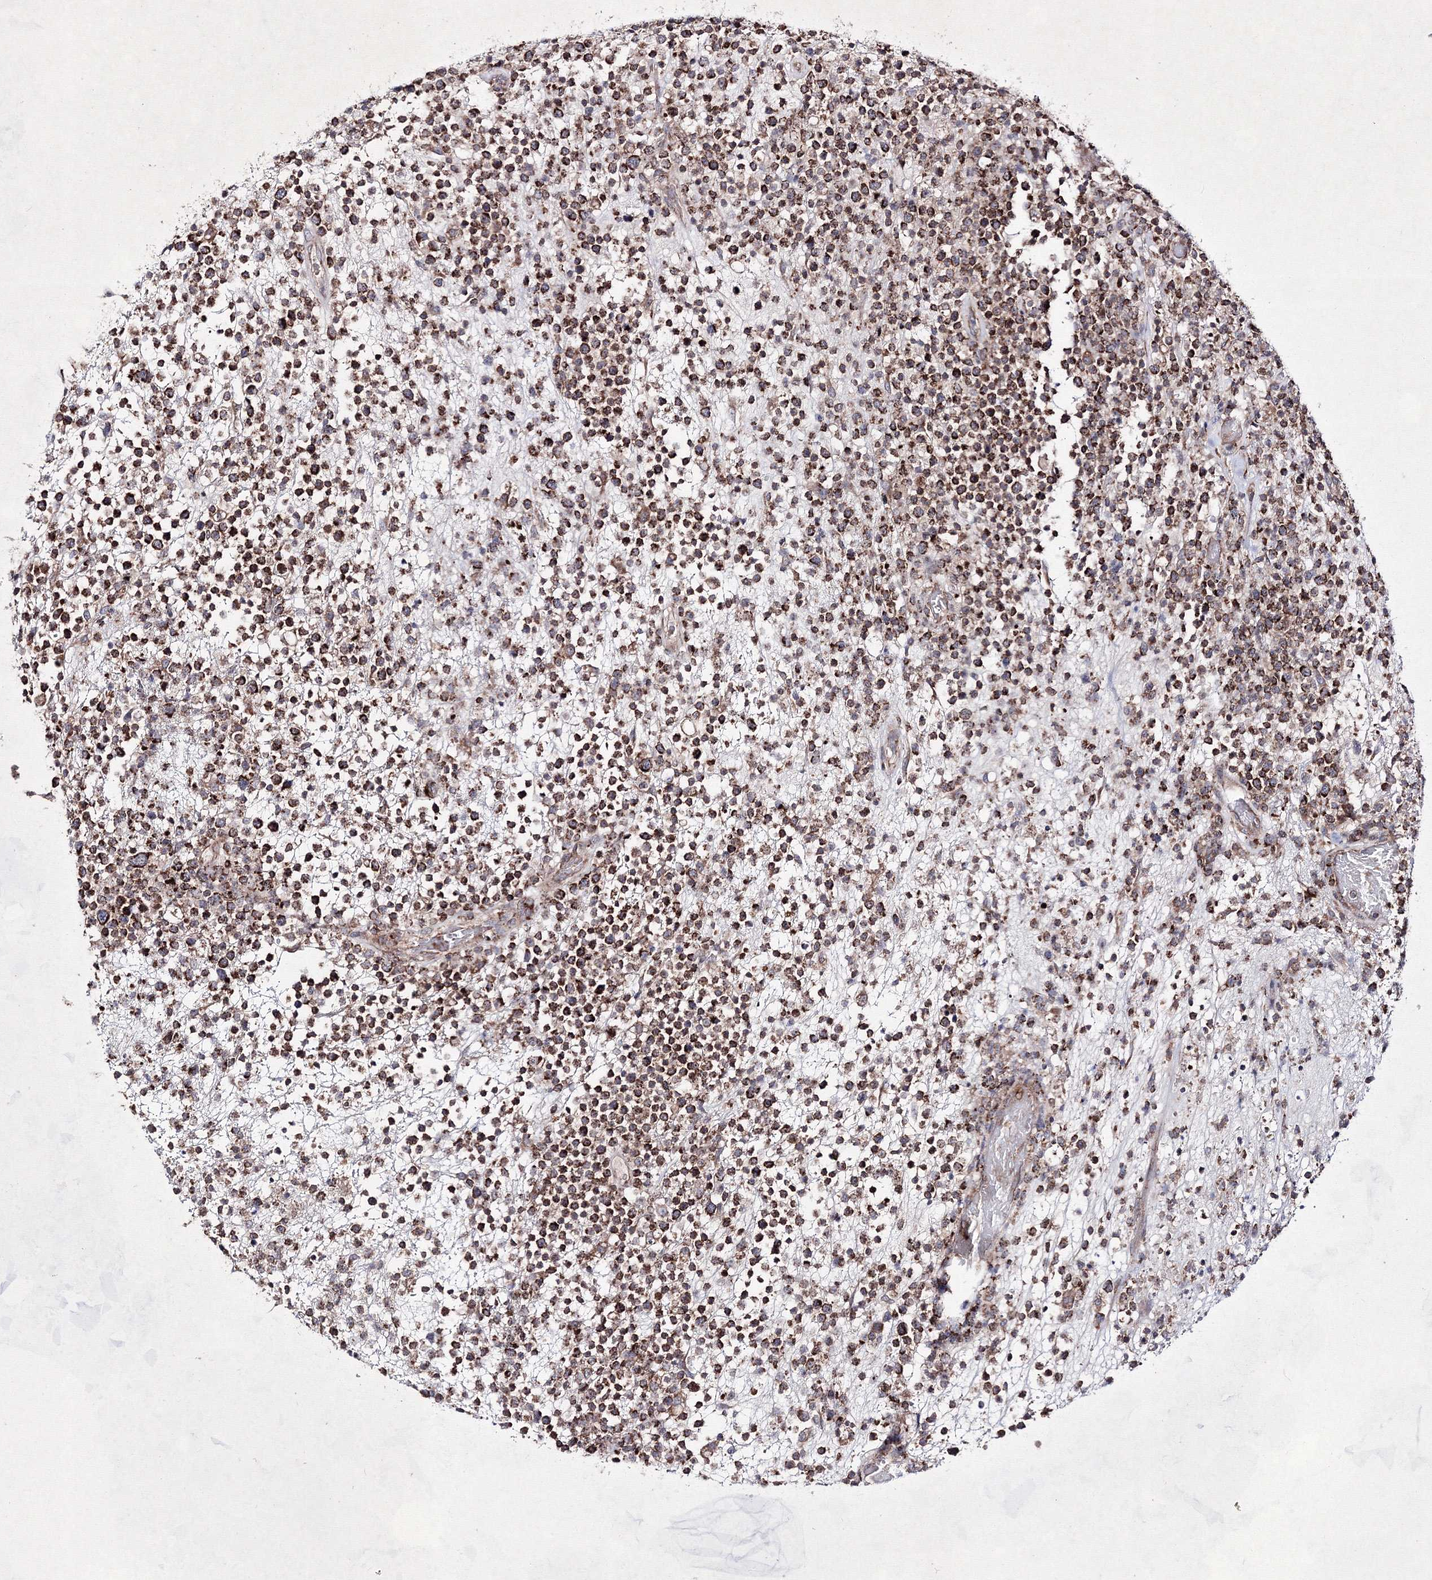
{"staining": {"intensity": "strong", "quantity": ">75%", "location": "cytoplasmic/membranous"}, "tissue": "lymphoma", "cell_type": "Tumor cells", "image_type": "cancer", "snomed": [{"axis": "morphology", "description": "Malignant lymphoma, non-Hodgkin's type, High grade"}, {"axis": "topography", "description": "Colon"}], "caption": "The photomicrograph demonstrates immunohistochemical staining of malignant lymphoma, non-Hodgkin's type (high-grade). There is strong cytoplasmic/membranous positivity is appreciated in approximately >75% of tumor cells.", "gene": "GFM1", "patient": {"sex": "female", "age": 53}}